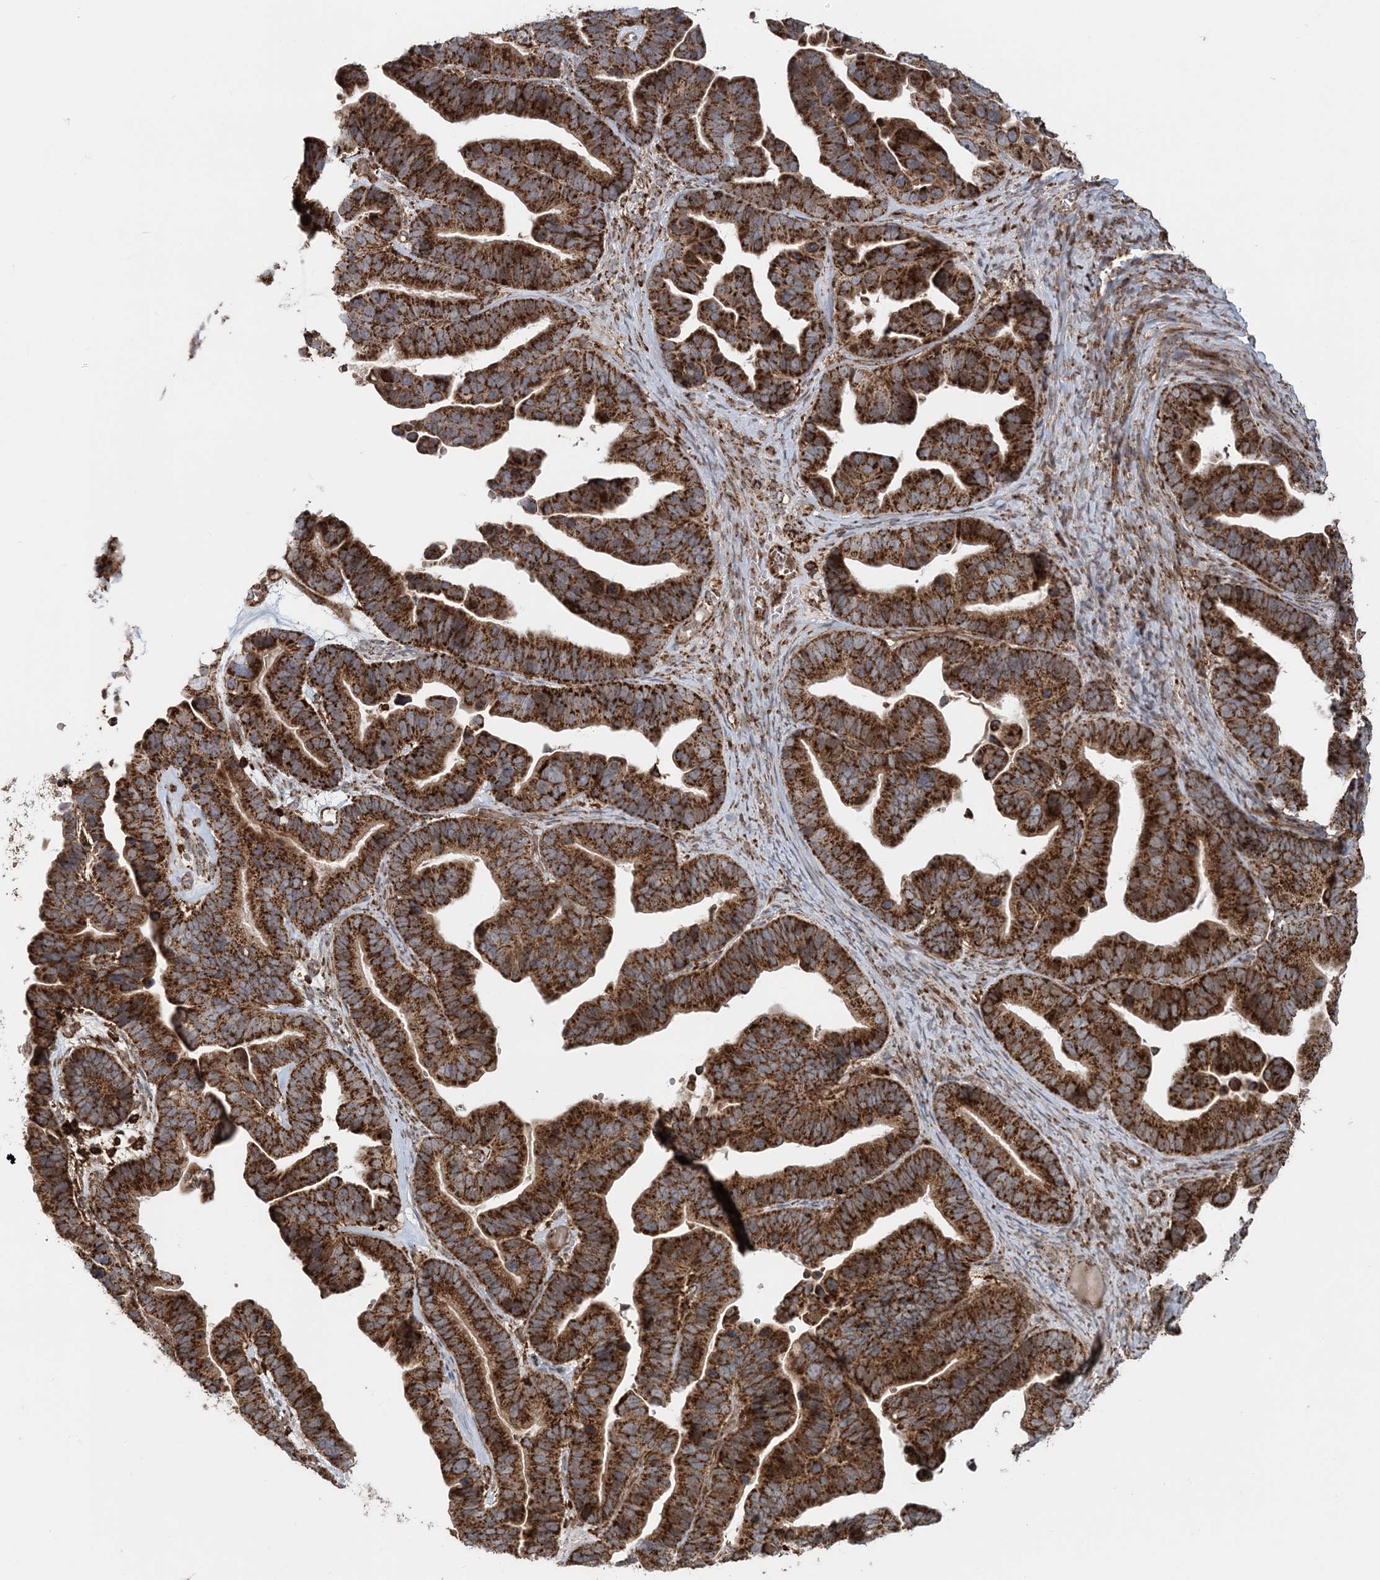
{"staining": {"intensity": "strong", "quantity": ">75%", "location": "cytoplasmic/membranous"}, "tissue": "ovarian cancer", "cell_type": "Tumor cells", "image_type": "cancer", "snomed": [{"axis": "morphology", "description": "Cystadenocarcinoma, serous, NOS"}, {"axis": "topography", "description": "Ovary"}], "caption": "IHC staining of ovarian cancer (serous cystadenocarcinoma), which exhibits high levels of strong cytoplasmic/membranous expression in about >75% of tumor cells indicating strong cytoplasmic/membranous protein positivity. The staining was performed using DAB (3,3'-diaminobenzidine) (brown) for protein detection and nuclei were counterstained in hematoxylin (blue).", "gene": "LRPPRC", "patient": {"sex": "female", "age": 56}}